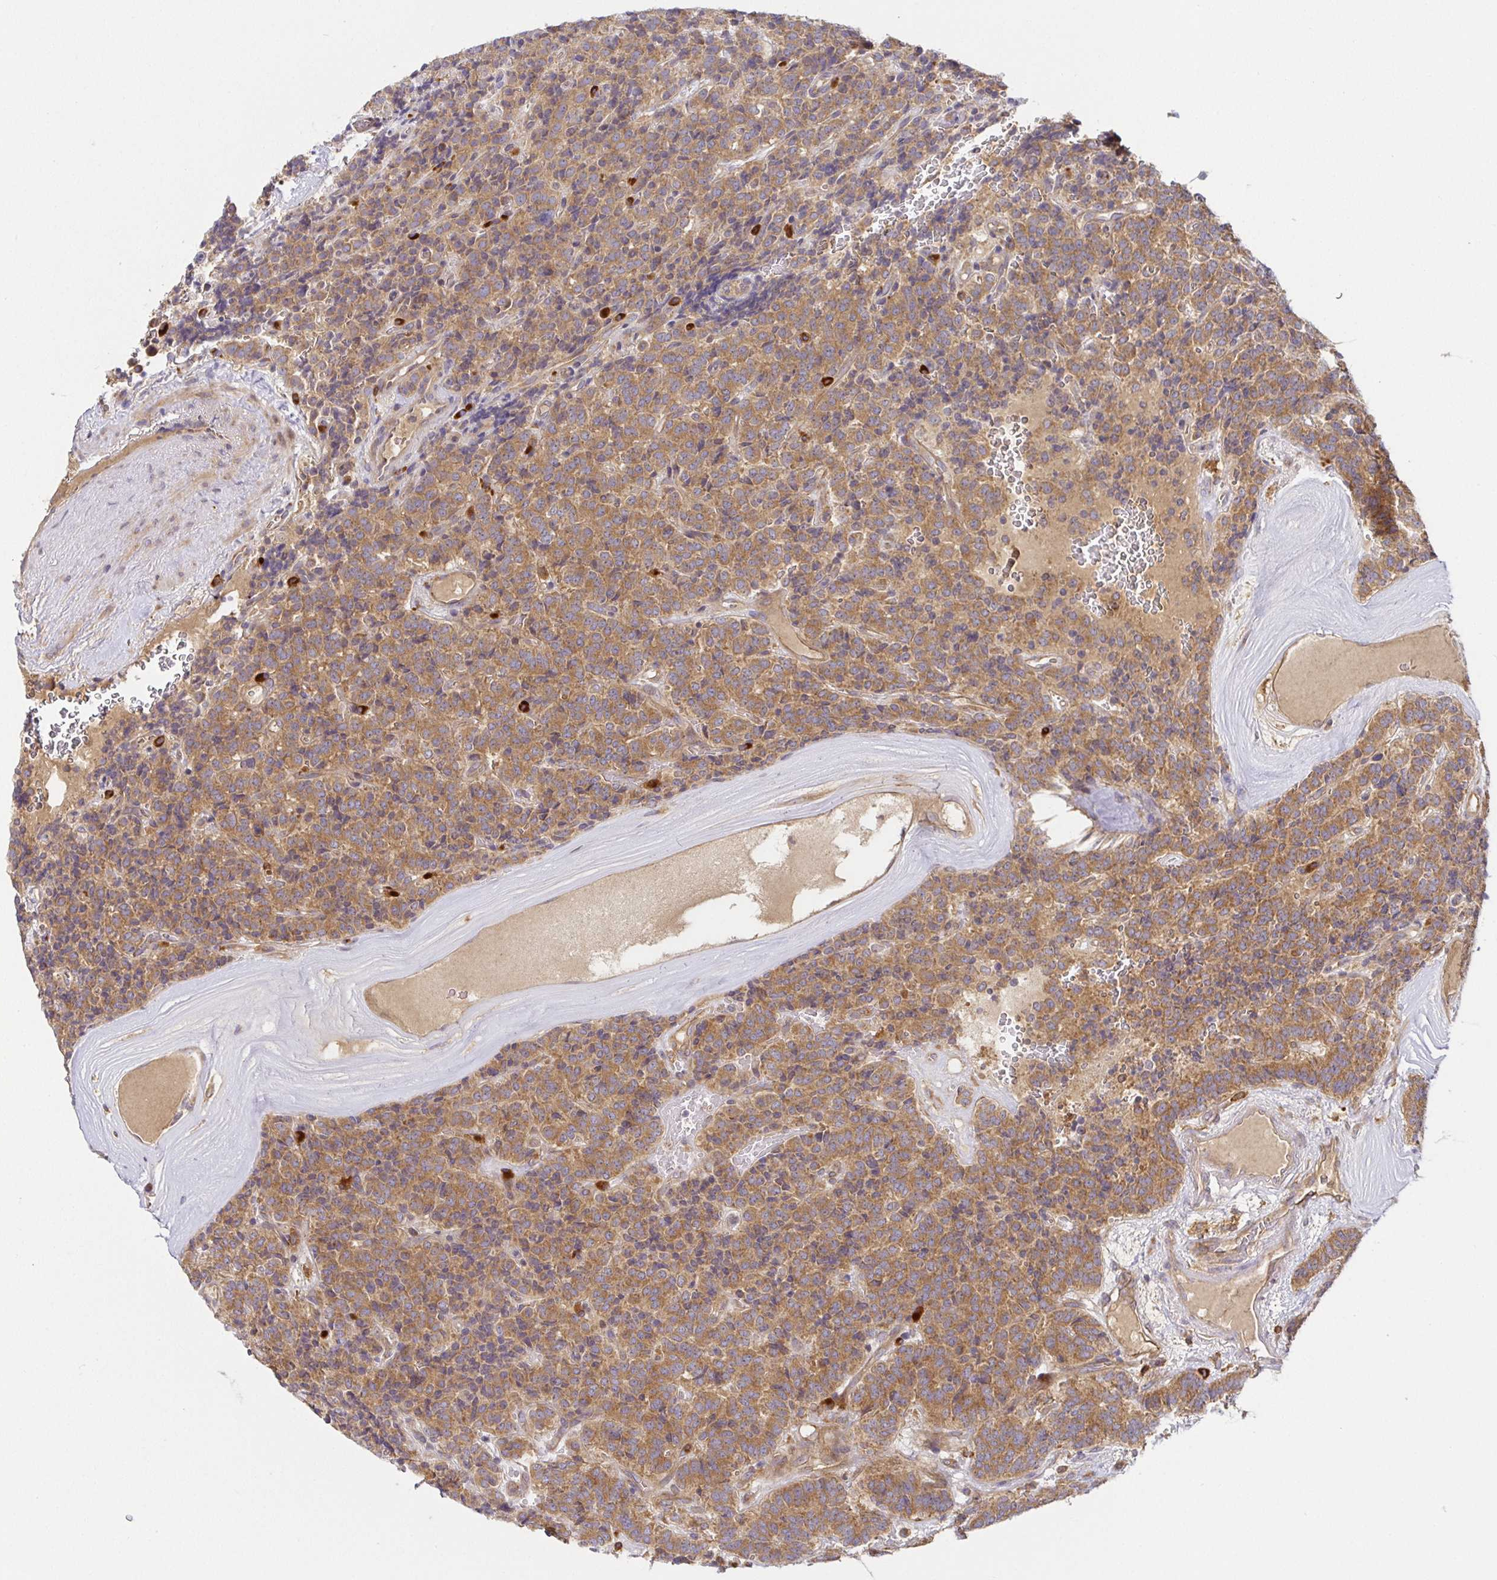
{"staining": {"intensity": "moderate", "quantity": ">75%", "location": "cytoplasmic/membranous"}, "tissue": "carcinoid", "cell_type": "Tumor cells", "image_type": "cancer", "snomed": [{"axis": "morphology", "description": "Carcinoid, malignant, NOS"}, {"axis": "topography", "description": "Pancreas"}], "caption": "Protein expression analysis of carcinoid displays moderate cytoplasmic/membranous expression in about >75% of tumor cells.", "gene": "SNX8", "patient": {"sex": "male", "age": 36}}